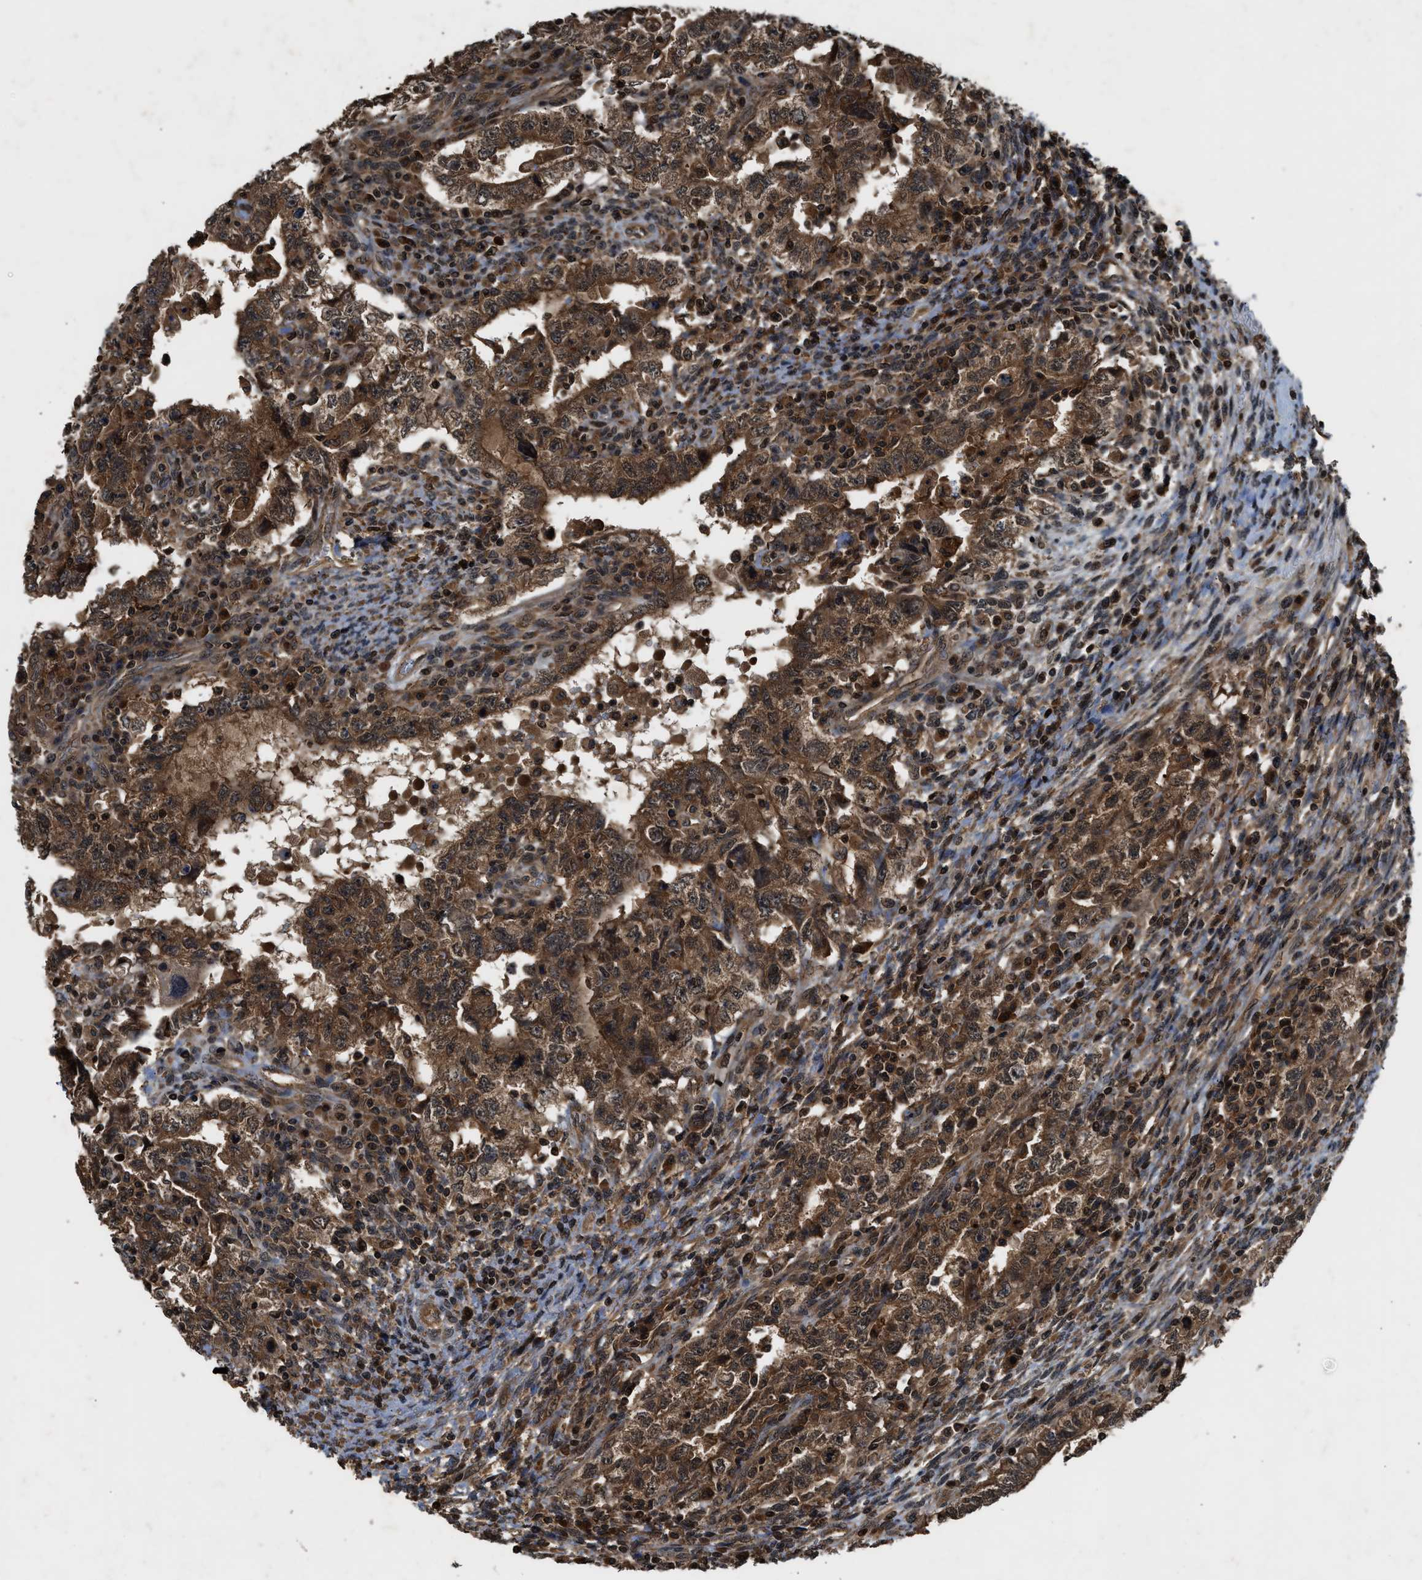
{"staining": {"intensity": "strong", "quantity": ">75%", "location": "cytoplasmic/membranous"}, "tissue": "testis cancer", "cell_type": "Tumor cells", "image_type": "cancer", "snomed": [{"axis": "morphology", "description": "Carcinoma, Embryonal, NOS"}, {"axis": "topography", "description": "Testis"}], "caption": "Immunohistochemistry micrograph of neoplastic tissue: testis cancer (embryonal carcinoma) stained using immunohistochemistry (IHC) exhibits high levels of strong protein expression localized specifically in the cytoplasmic/membranous of tumor cells, appearing as a cytoplasmic/membranous brown color.", "gene": "RPS6KB1", "patient": {"sex": "male", "age": 26}}